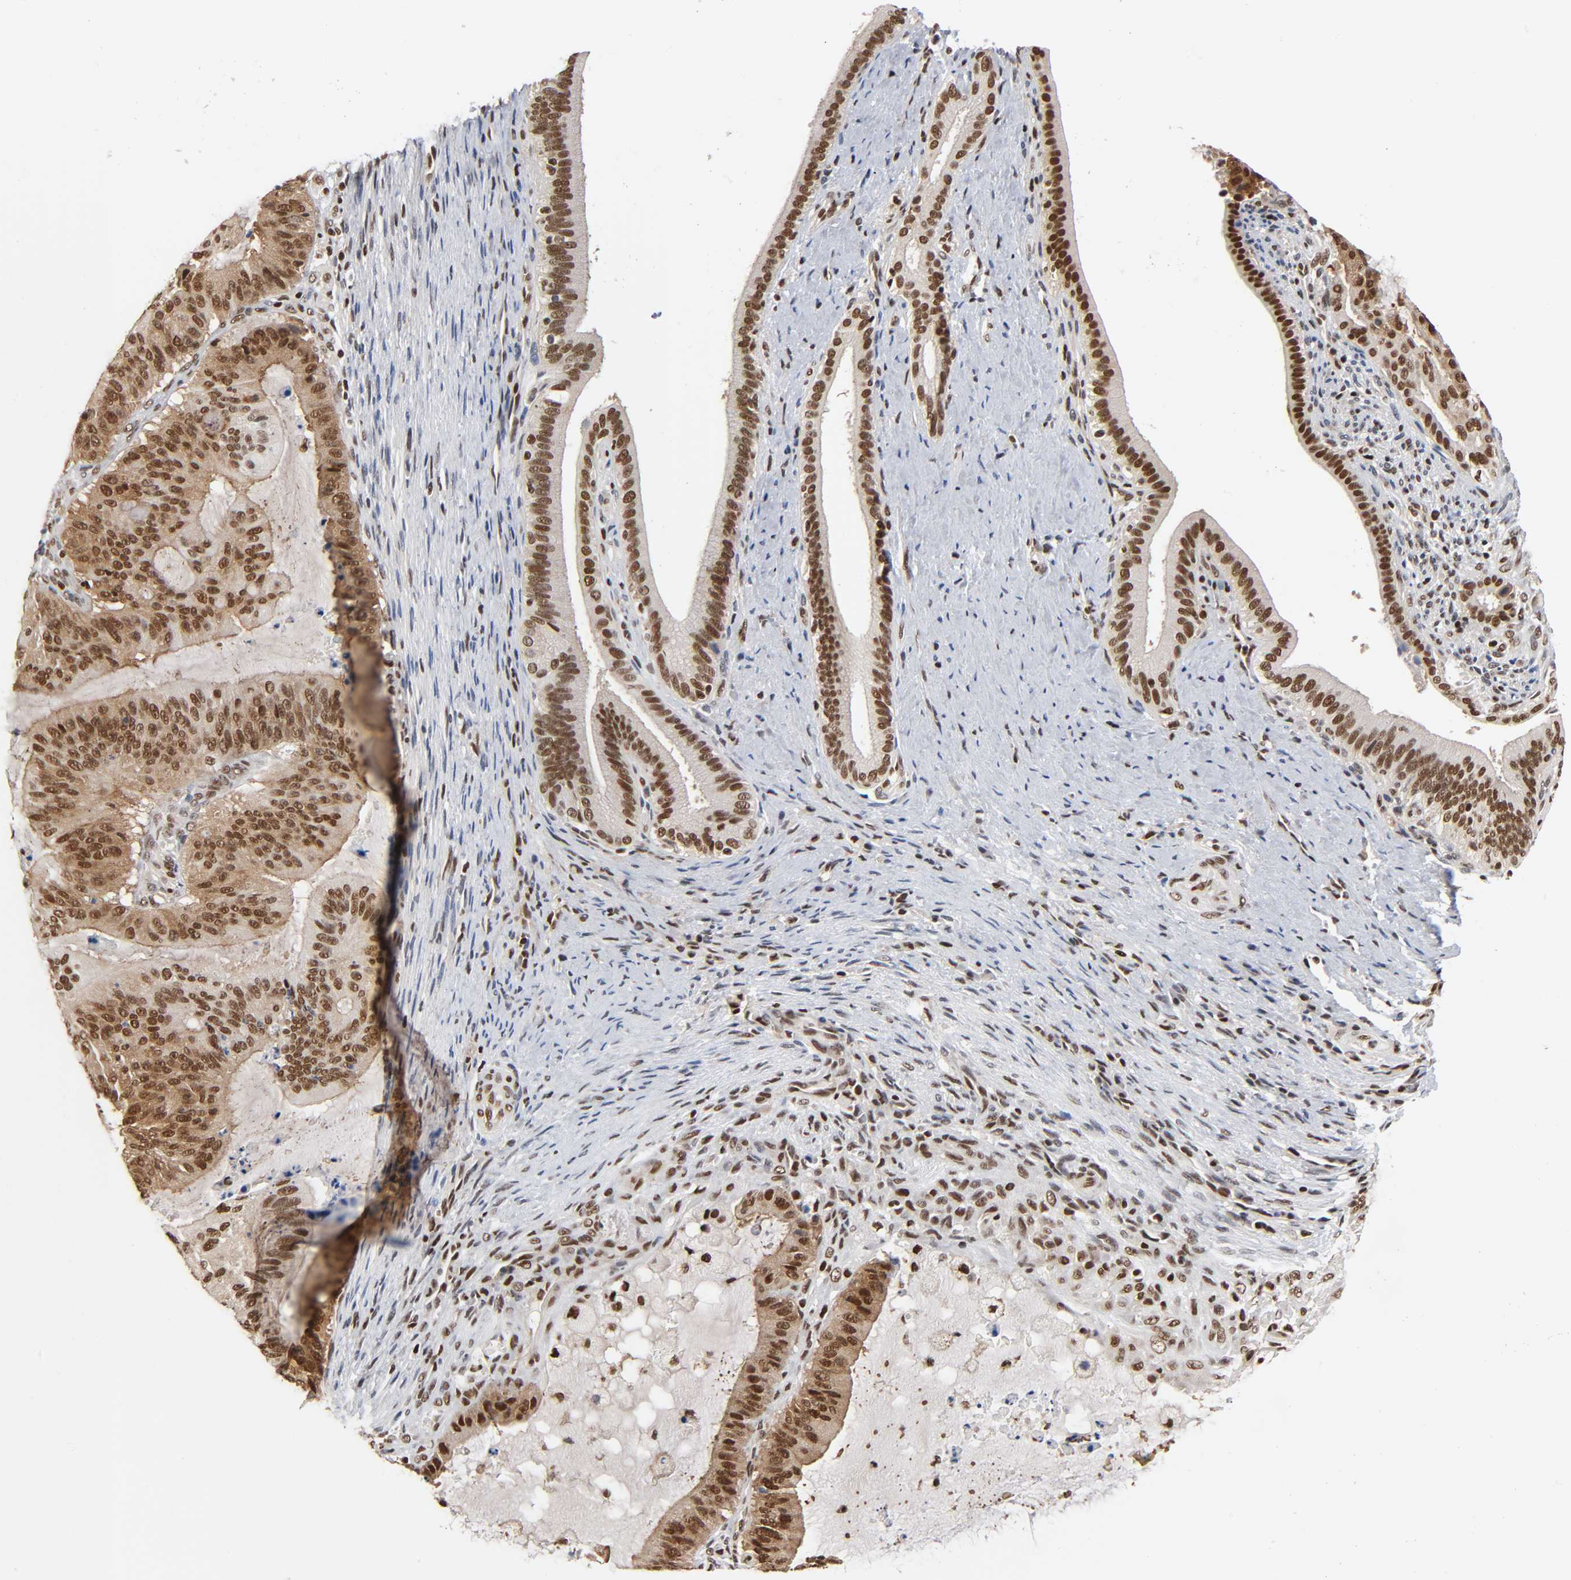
{"staining": {"intensity": "strong", "quantity": ">75%", "location": "nuclear"}, "tissue": "liver cancer", "cell_type": "Tumor cells", "image_type": "cancer", "snomed": [{"axis": "morphology", "description": "Cholangiocarcinoma"}, {"axis": "topography", "description": "Liver"}], "caption": "Liver cancer (cholangiocarcinoma) stained with DAB (3,3'-diaminobenzidine) IHC exhibits high levels of strong nuclear positivity in approximately >75% of tumor cells.", "gene": "ILKAP", "patient": {"sex": "female", "age": 73}}